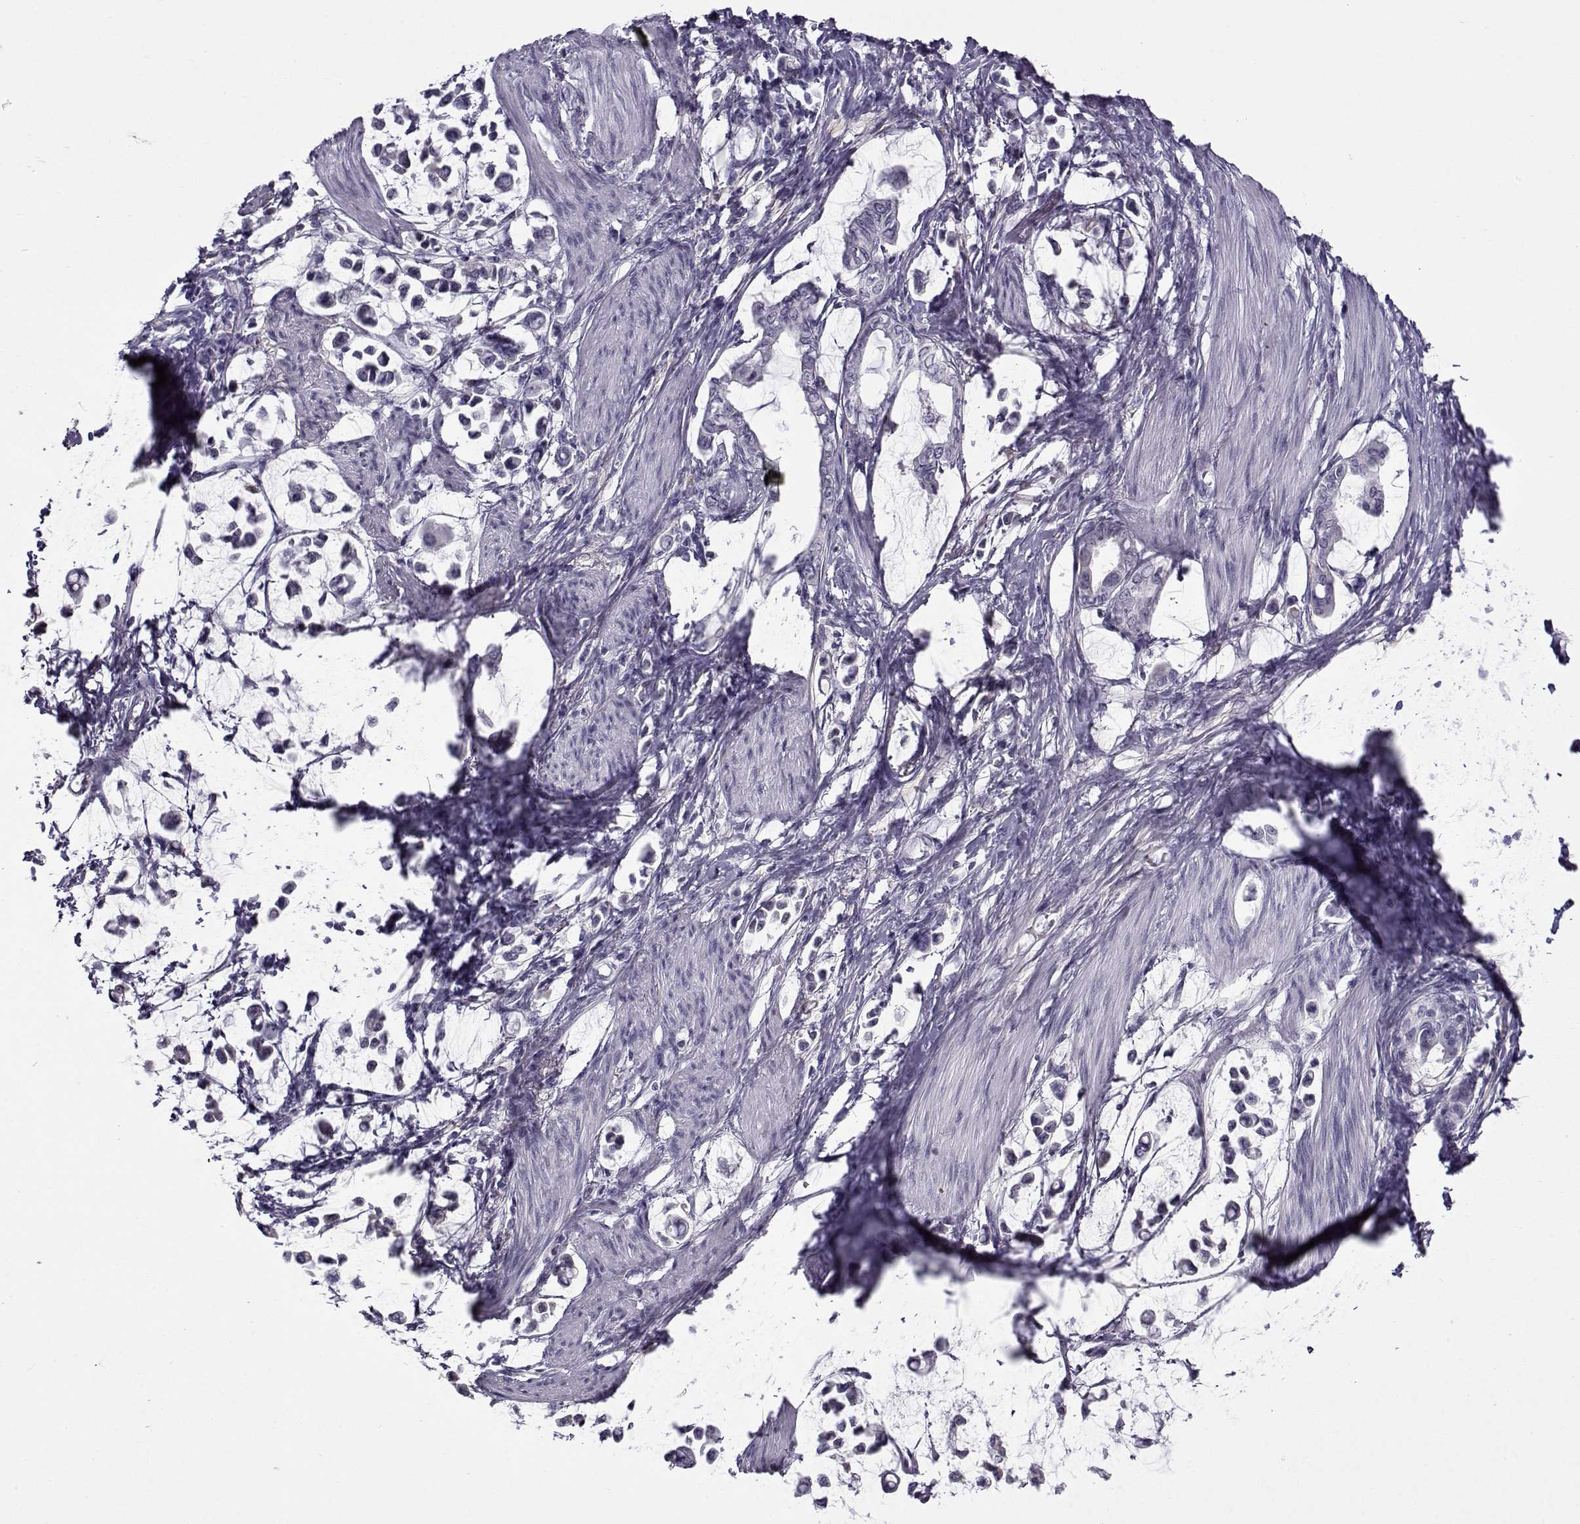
{"staining": {"intensity": "negative", "quantity": "none", "location": "none"}, "tissue": "stomach cancer", "cell_type": "Tumor cells", "image_type": "cancer", "snomed": [{"axis": "morphology", "description": "Adenocarcinoma, NOS"}, {"axis": "topography", "description": "Stomach"}], "caption": "Stomach cancer was stained to show a protein in brown. There is no significant positivity in tumor cells.", "gene": "GTSF1L", "patient": {"sex": "male", "age": 82}}